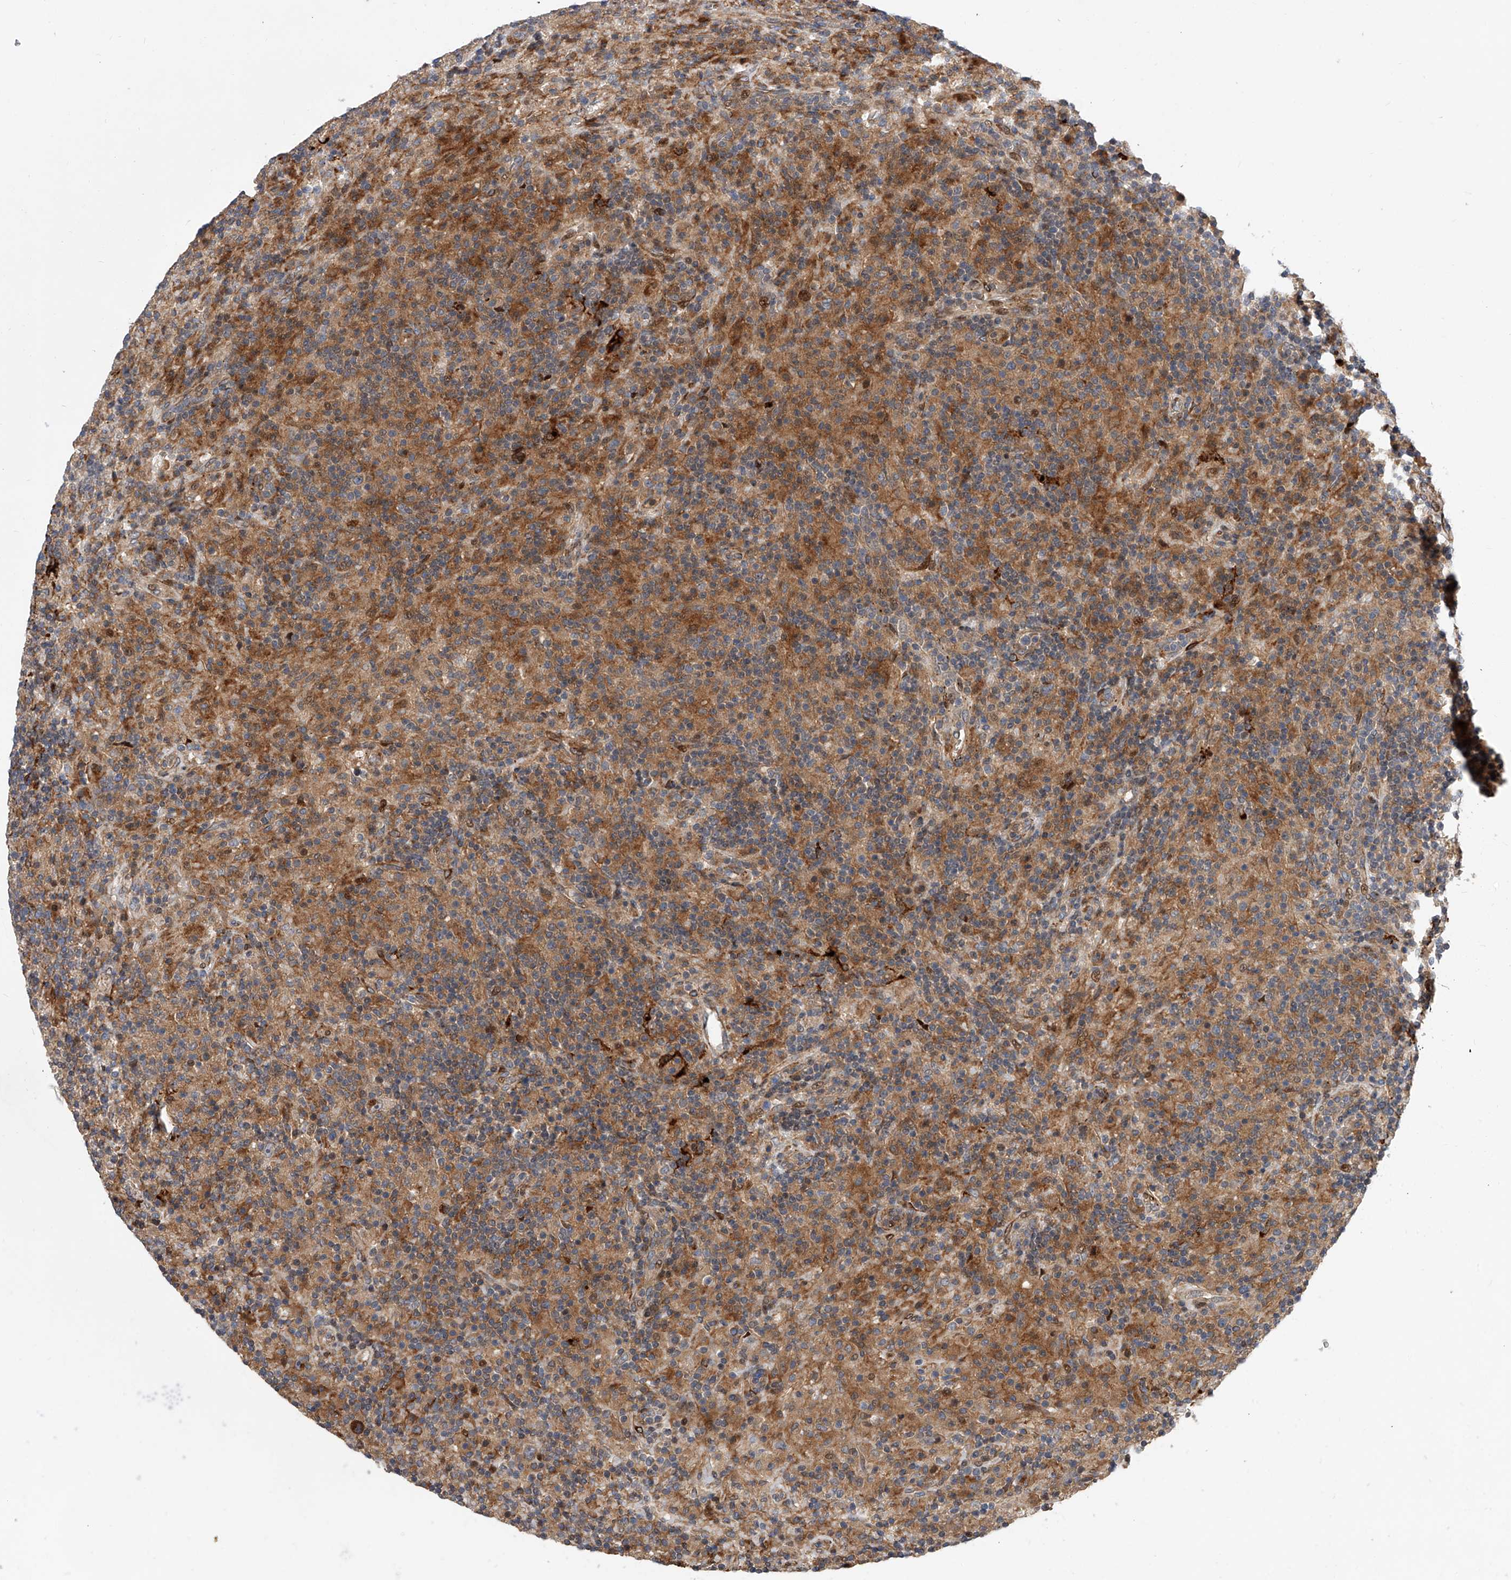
{"staining": {"intensity": "moderate", "quantity": "25%-75%", "location": "cytoplasmic/membranous,nuclear"}, "tissue": "lymphoma", "cell_type": "Tumor cells", "image_type": "cancer", "snomed": [{"axis": "morphology", "description": "Hodgkin's disease, NOS"}, {"axis": "topography", "description": "Lymph node"}], "caption": "An image of human lymphoma stained for a protein exhibits moderate cytoplasmic/membranous and nuclear brown staining in tumor cells. The staining is performed using DAB (3,3'-diaminobenzidine) brown chromogen to label protein expression. The nuclei are counter-stained blue using hematoxylin.", "gene": "PDSS2", "patient": {"sex": "male", "age": 70}}